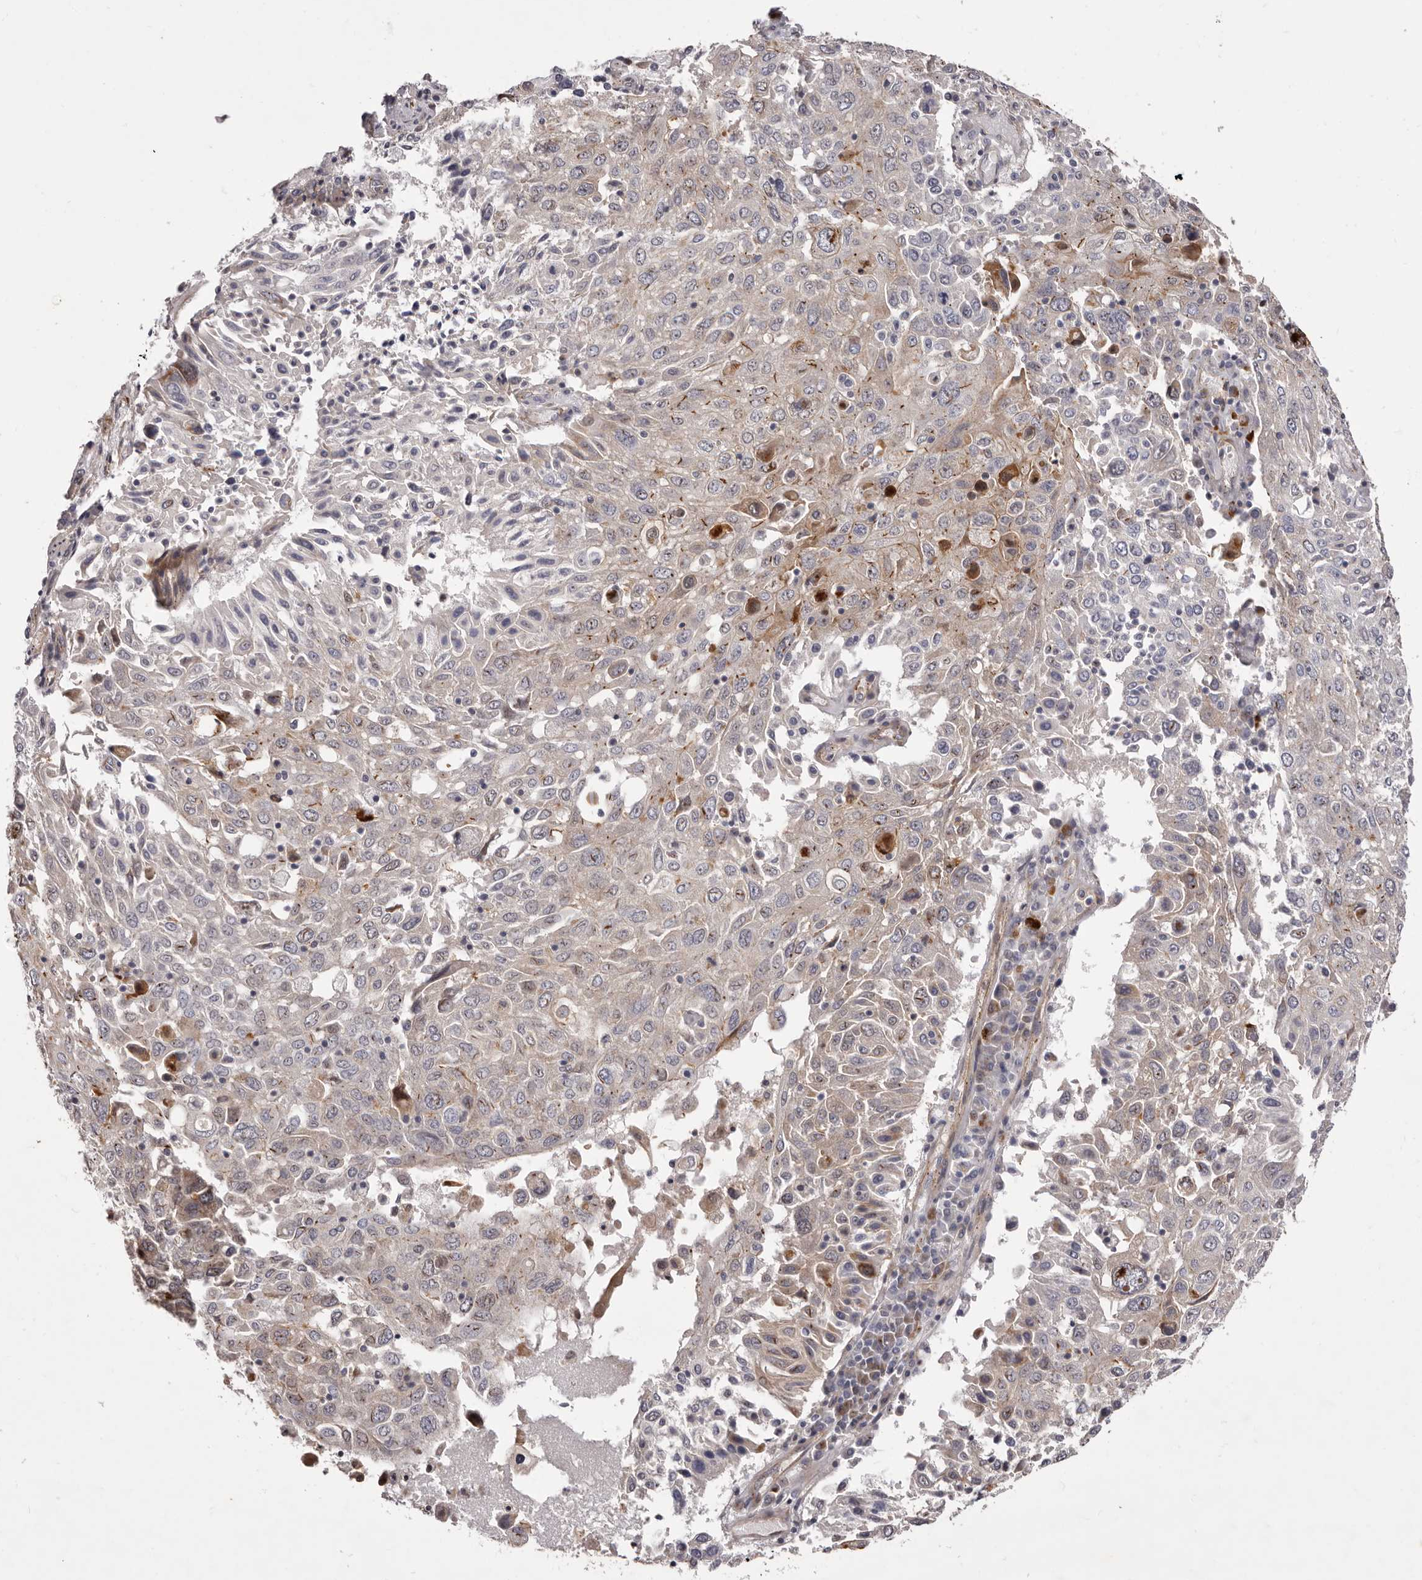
{"staining": {"intensity": "weak", "quantity": "25%-75%", "location": "cytoplasmic/membranous"}, "tissue": "lung cancer", "cell_type": "Tumor cells", "image_type": "cancer", "snomed": [{"axis": "morphology", "description": "Squamous cell carcinoma, NOS"}, {"axis": "topography", "description": "Lung"}], "caption": "Immunohistochemistry of squamous cell carcinoma (lung) demonstrates low levels of weak cytoplasmic/membranous expression in approximately 25%-75% of tumor cells. (DAB (3,3'-diaminobenzidine) IHC, brown staining for protein, blue staining for nuclei).", "gene": "PEG10", "patient": {"sex": "male", "age": 65}}